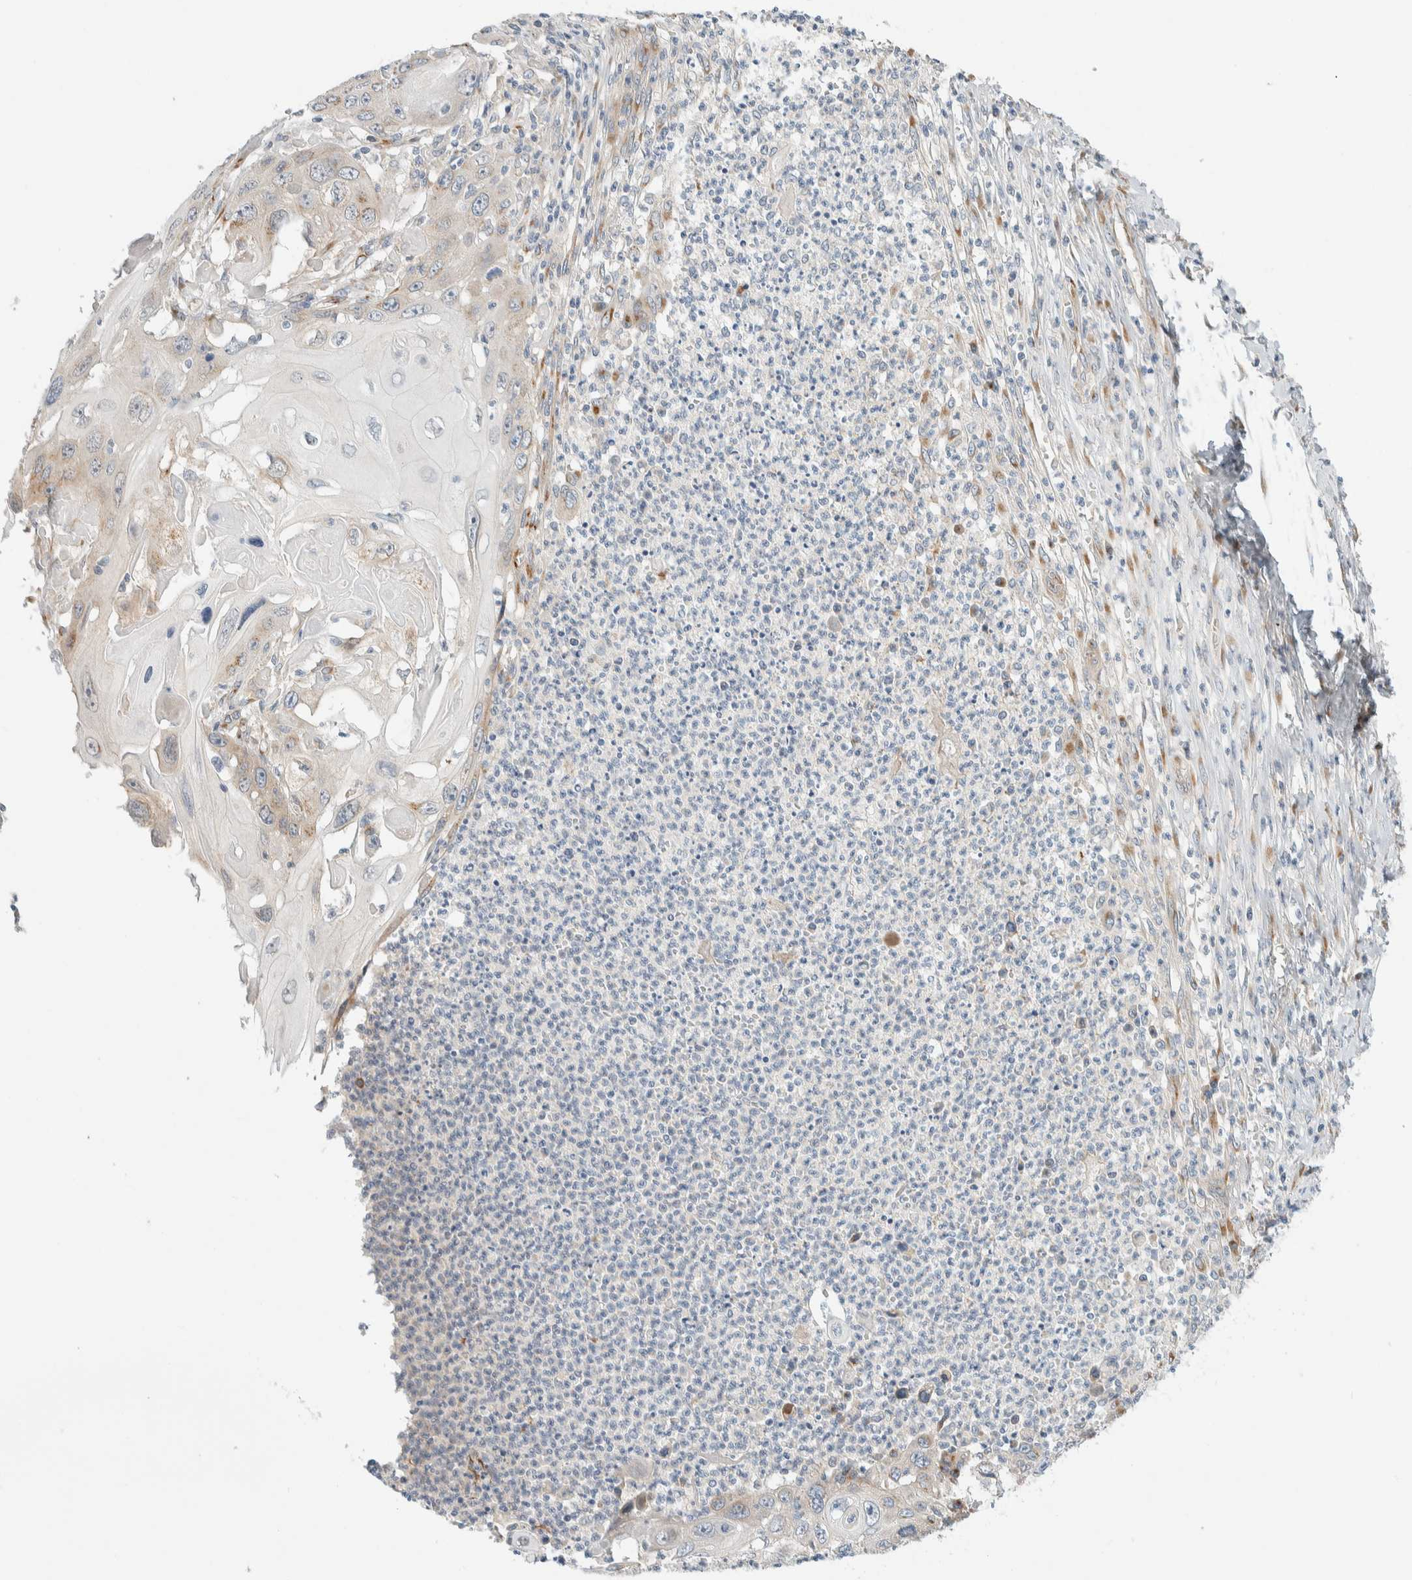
{"staining": {"intensity": "weak", "quantity": "25%-75%", "location": "cytoplasmic/membranous"}, "tissue": "skin cancer", "cell_type": "Tumor cells", "image_type": "cancer", "snomed": [{"axis": "morphology", "description": "Squamous cell carcinoma, NOS"}, {"axis": "topography", "description": "Skin"}], "caption": "Skin cancer (squamous cell carcinoma) stained with DAB immunohistochemistry (IHC) exhibits low levels of weak cytoplasmic/membranous positivity in about 25%-75% of tumor cells. (DAB IHC with brightfield microscopy, high magnification).", "gene": "TMEM184B", "patient": {"sex": "male", "age": 55}}